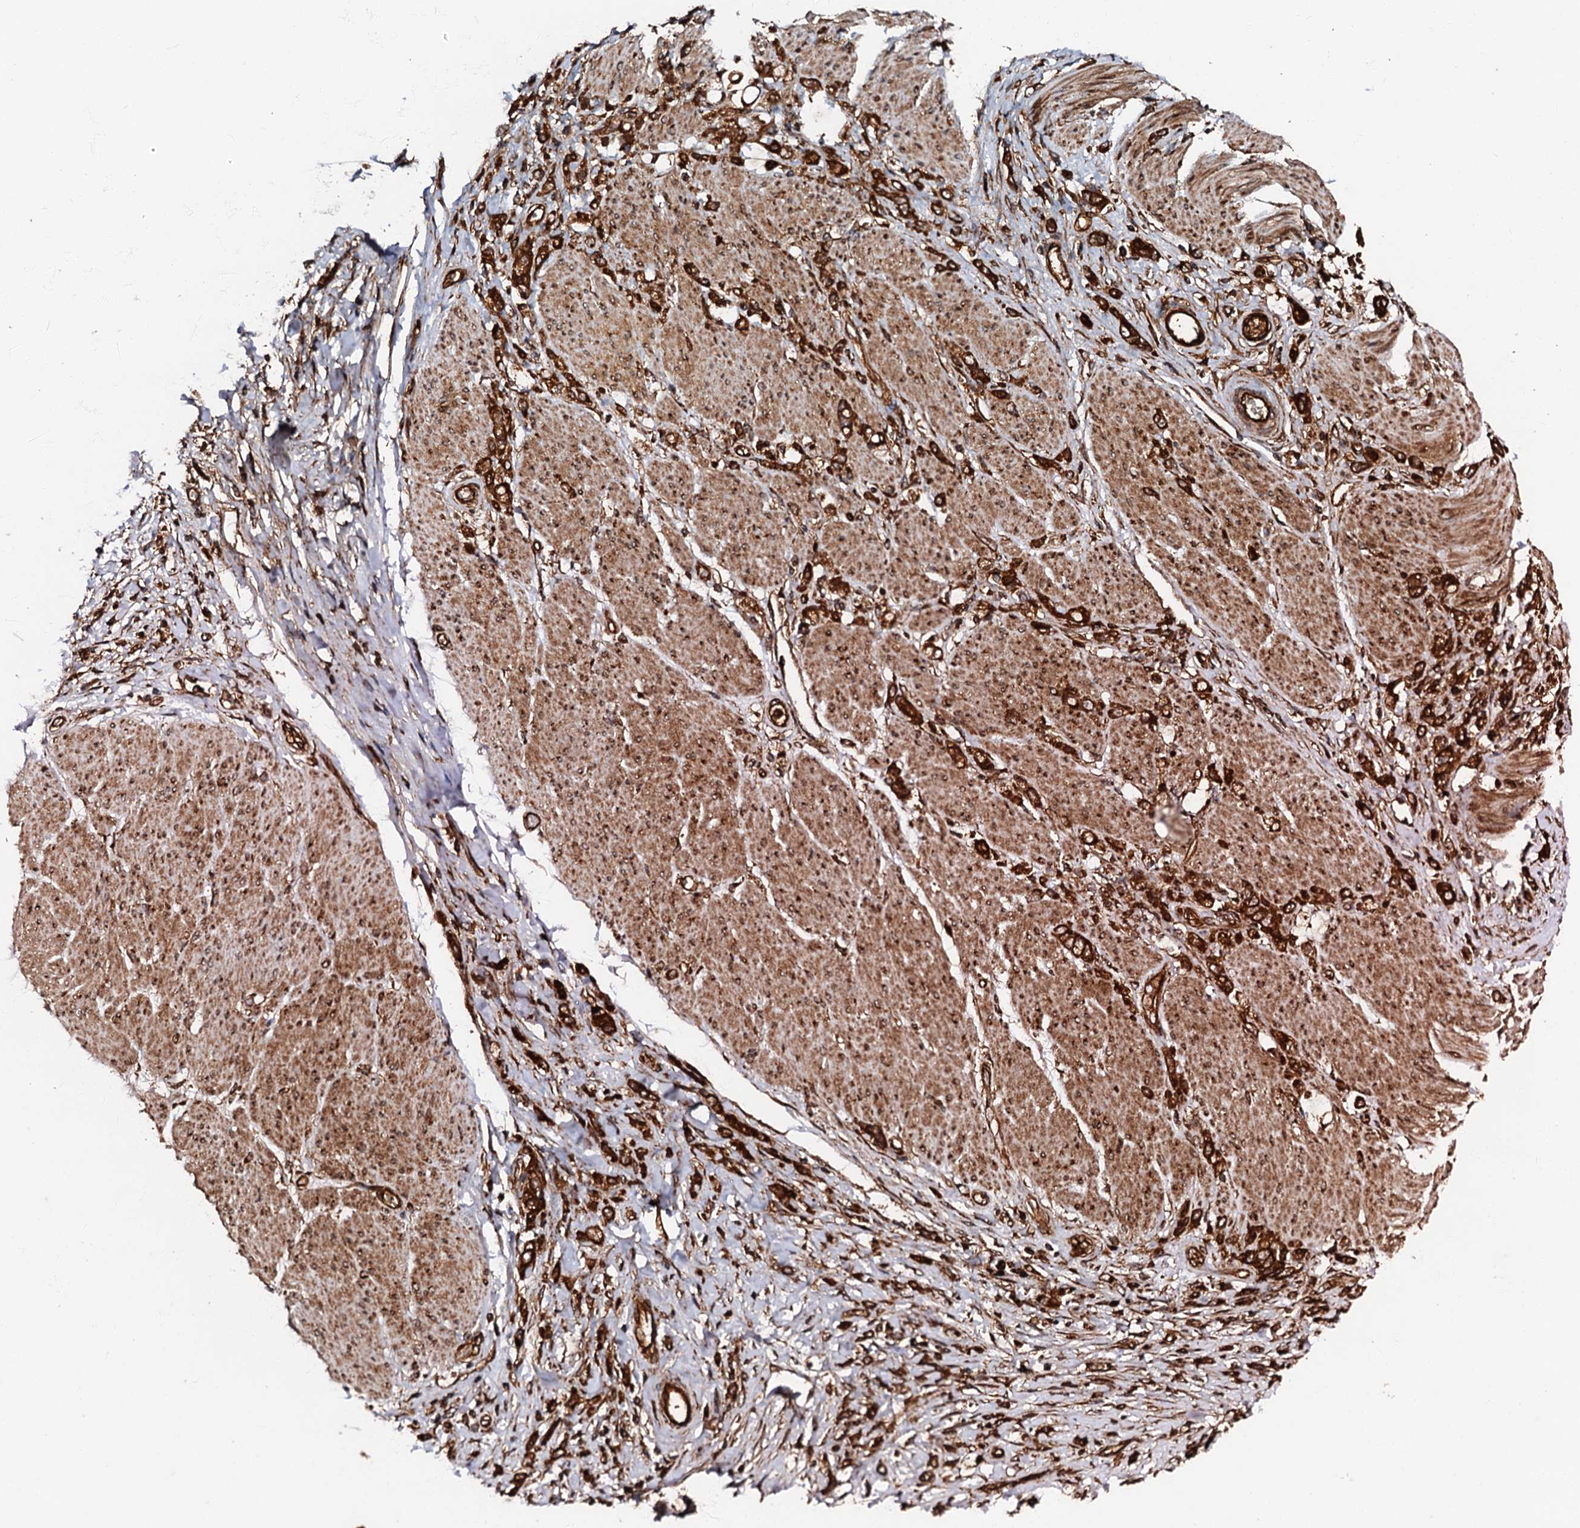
{"staining": {"intensity": "strong", "quantity": ">75%", "location": "cytoplasmic/membranous"}, "tissue": "stomach cancer", "cell_type": "Tumor cells", "image_type": "cancer", "snomed": [{"axis": "morphology", "description": "Adenocarcinoma, NOS"}, {"axis": "topography", "description": "Stomach"}], "caption": "IHC (DAB (3,3'-diaminobenzidine)) staining of stomach adenocarcinoma demonstrates strong cytoplasmic/membranous protein staining in about >75% of tumor cells.", "gene": "BLOC1S6", "patient": {"sex": "female", "age": 60}}